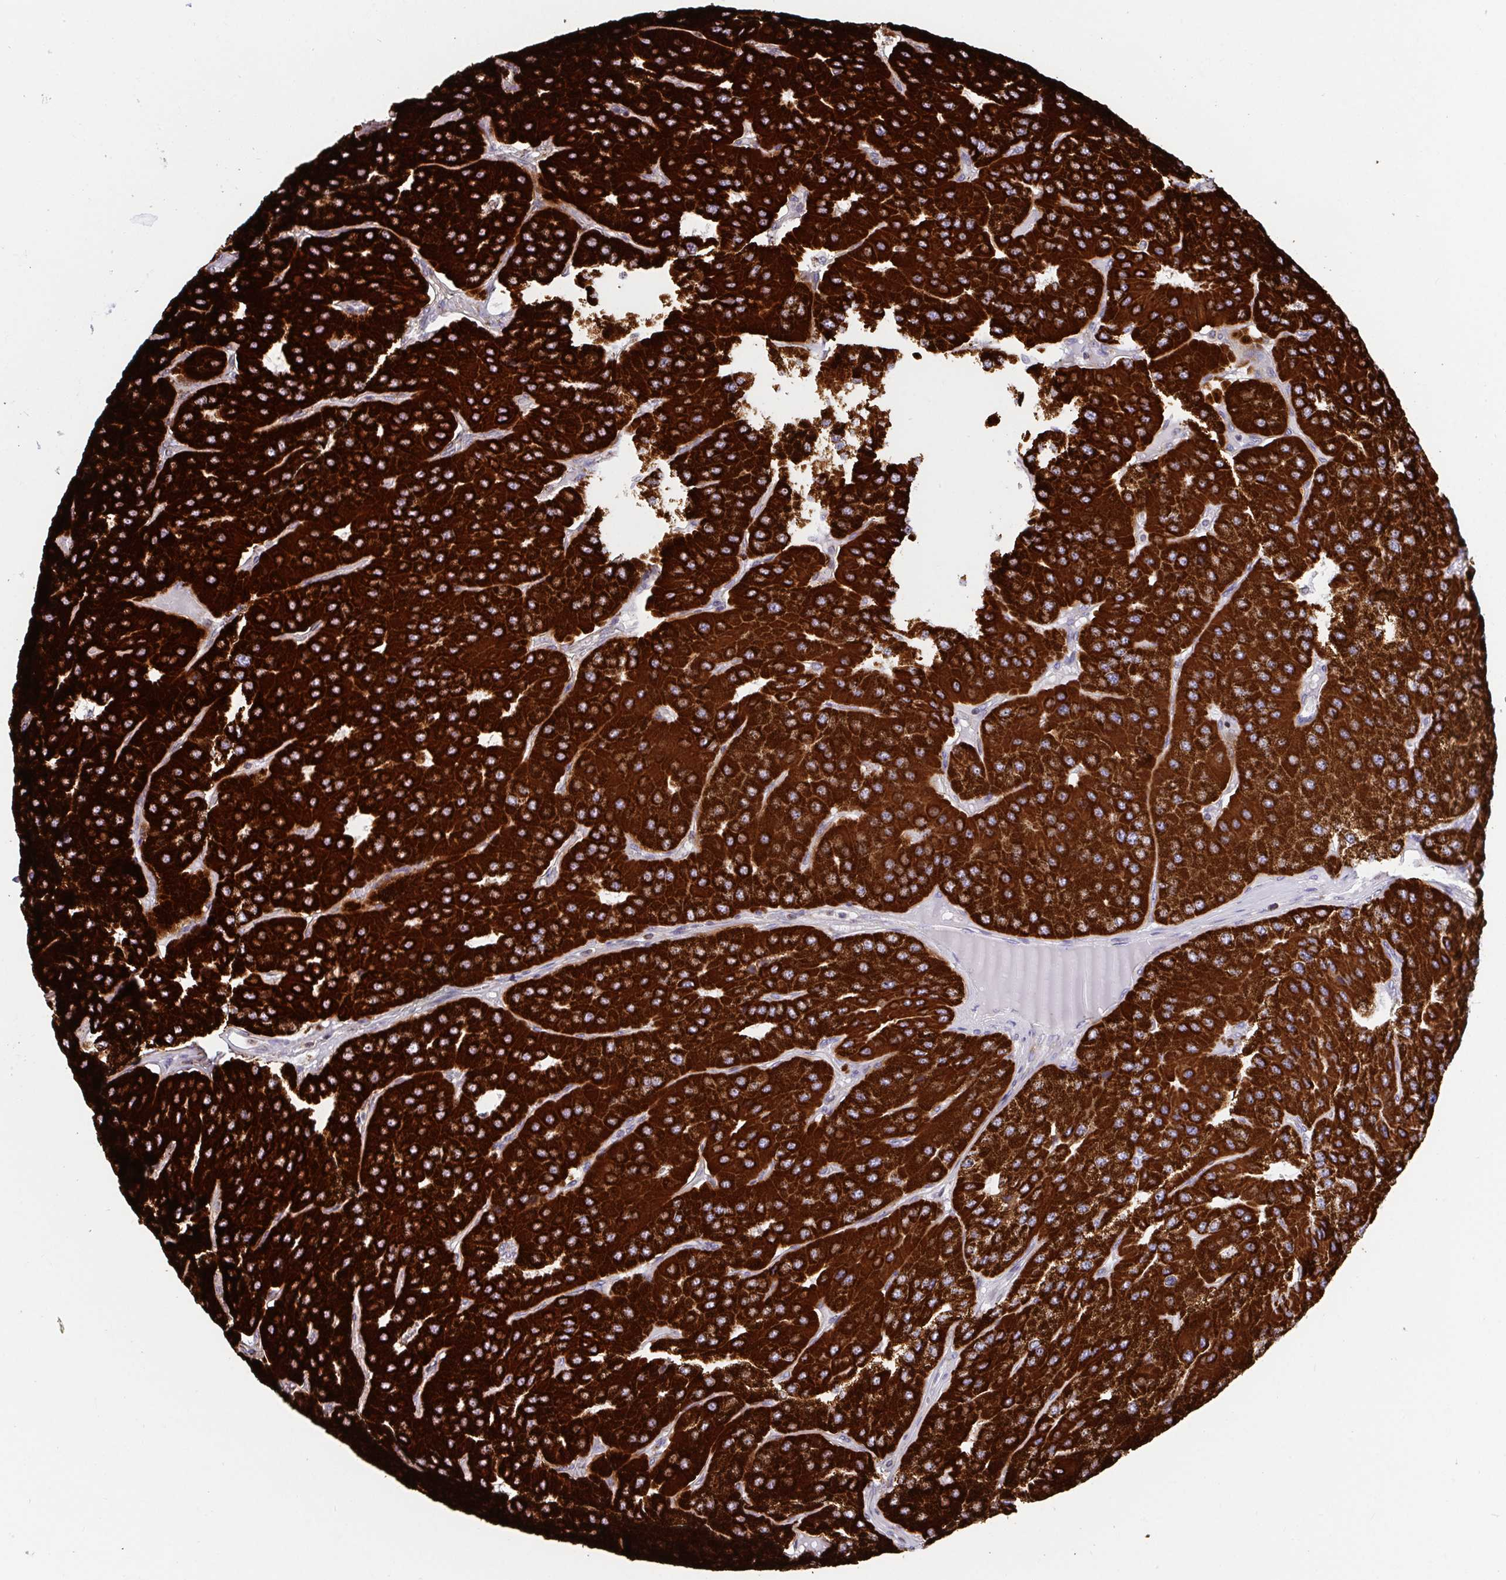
{"staining": {"intensity": "strong", "quantity": ">75%", "location": "cytoplasmic/membranous"}, "tissue": "parathyroid gland", "cell_type": "Glandular cells", "image_type": "normal", "snomed": [{"axis": "morphology", "description": "Normal tissue, NOS"}, {"axis": "morphology", "description": "Adenoma, NOS"}, {"axis": "topography", "description": "Parathyroid gland"}], "caption": "Approximately >75% of glandular cells in unremarkable parathyroid gland reveal strong cytoplasmic/membranous protein expression as visualized by brown immunohistochemical staining.", "gene": "ATP5MJ", "patient": {"sex": "female", "age": 86}}